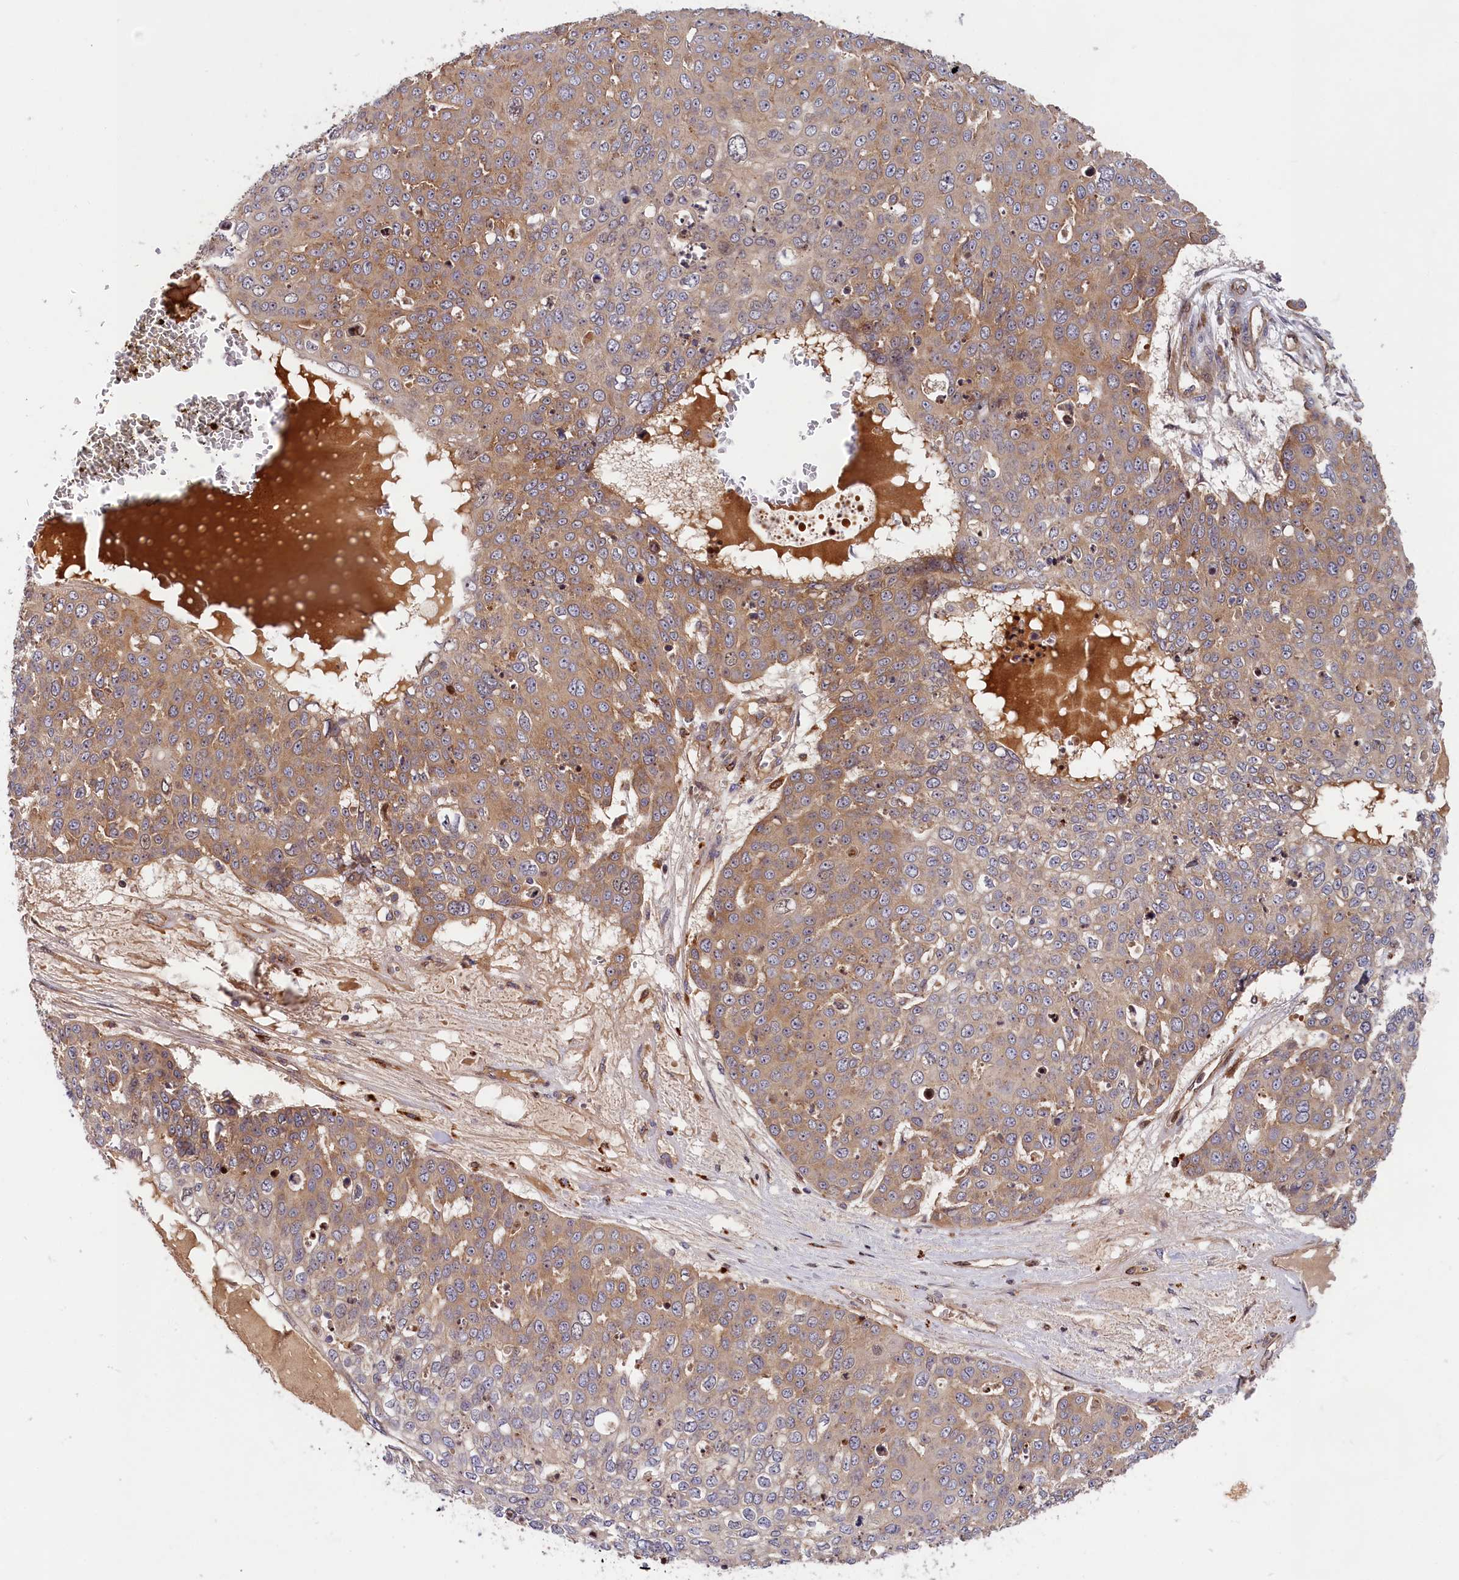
{"staining": {"intensity": "weak", "quantity": ">75%", "location": "cytoplasmic/membranous"}, "tissue": "skin cancer", "cell_type": "Tumor cells", "image_type": "cancer", "snomed": [{"axis": "morphology", "description": "Squamous cell carcinoma, NOS"}, {"axis": "topography", "description": "Skin"}], "caption": "A high-resolution histopathology image shows immunohistochemistry staining of squamous cell carcinoma (skin), which demonstrates weak cytoplasmic/membranous positivity in approximately >75% of tumor cells.", "gene": "CEP44", "patient": {"sex": "male", "age": 71}}